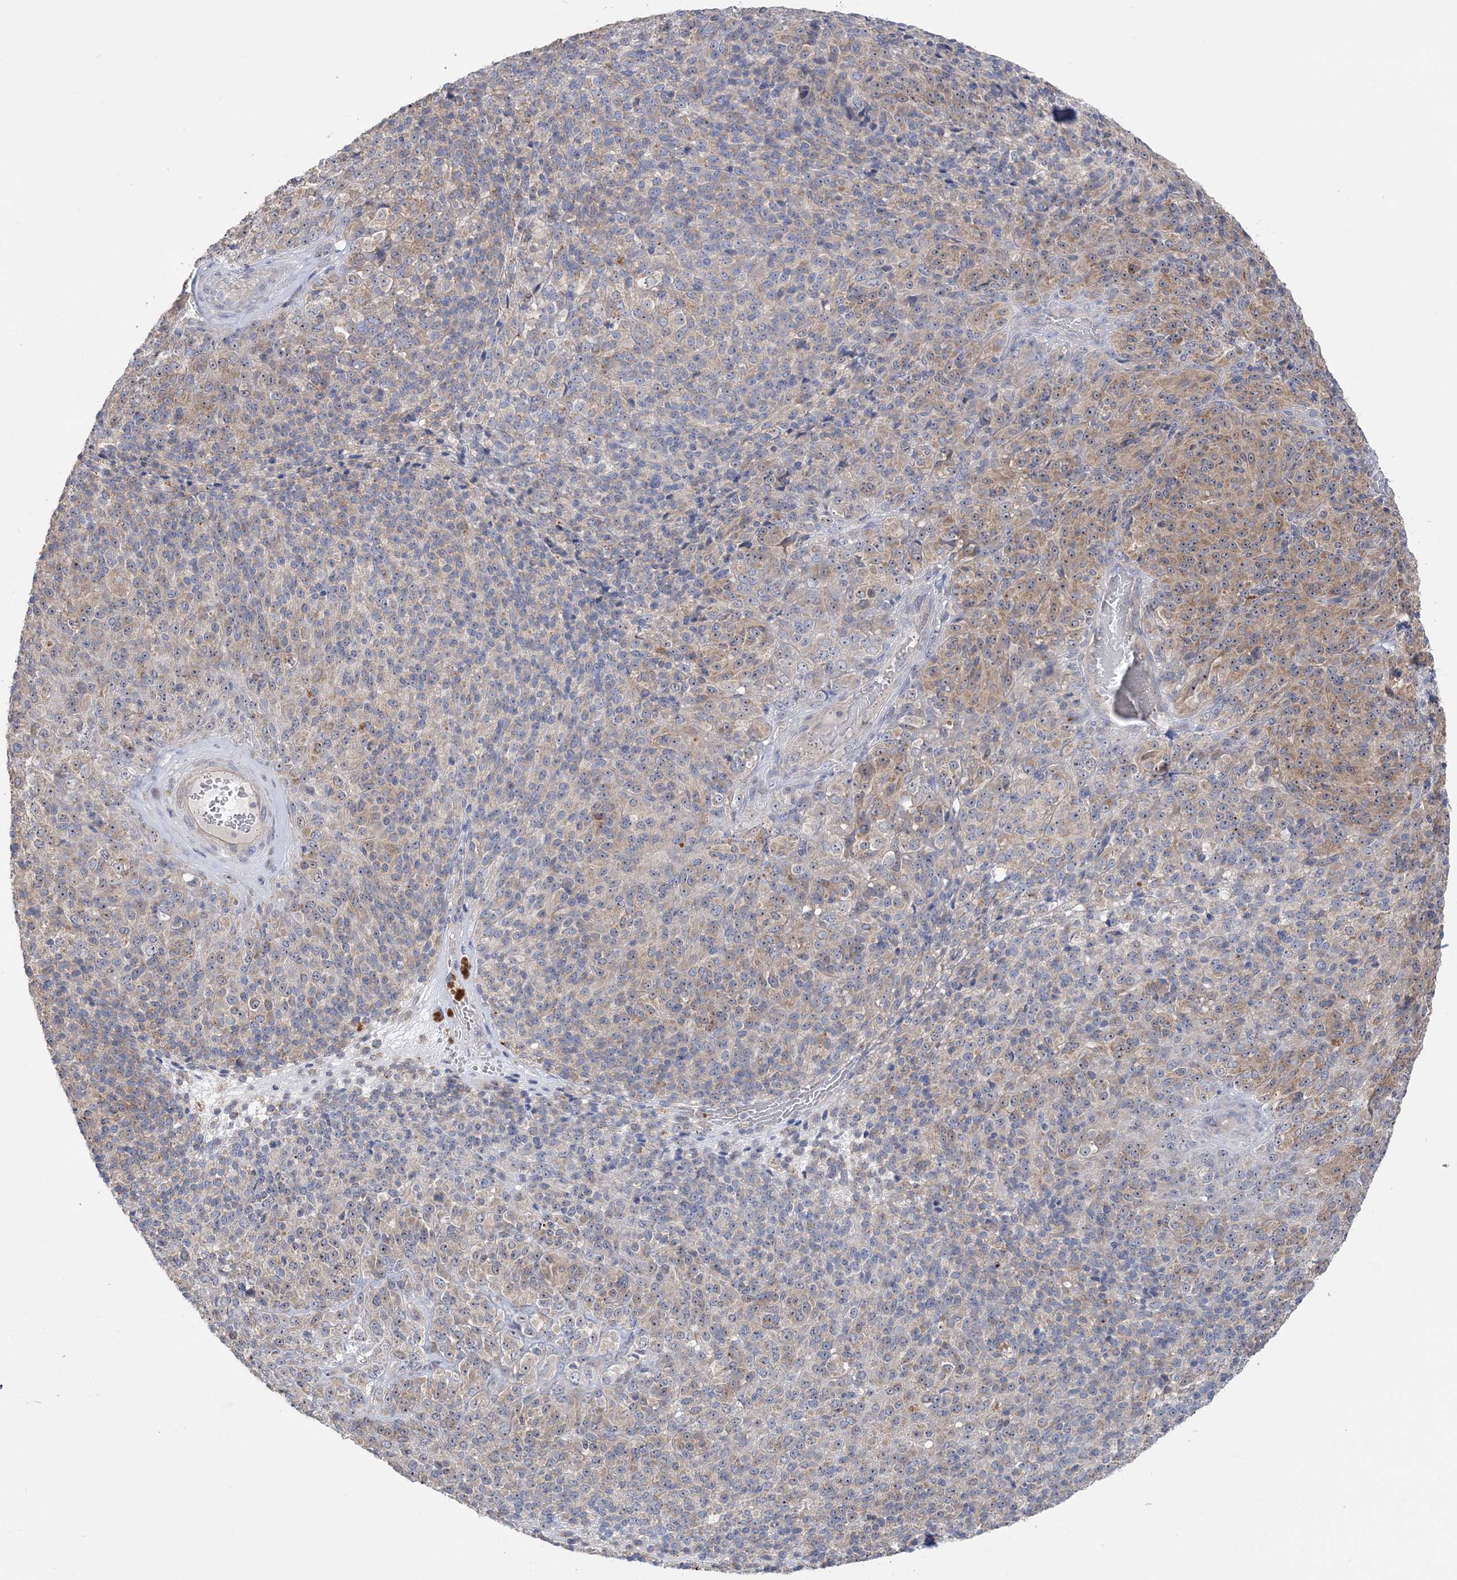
{"staining": {"intensity": "weak", "quantity": "25%-75%", "location": "cytoplasmic/membranous"}, "tissue": "melanoma", "cell_type": "Tumor cells", "image_type": "cancer", "snomed": [{"axis": "morphology", "description": "Malignant melanoma, Metastatic site"}, {"axis": "topography", "description": "Brain"}], "caption": "IHC image of malignant melanoma (metastatic site) stained for a protein (brown), which shows low levels of weak cytoplasmic/membranous positivity in approximately 25%-75% of tumor cells.", "gene": "MMADHC", "patient": {"sex": "female", "age": 56}}